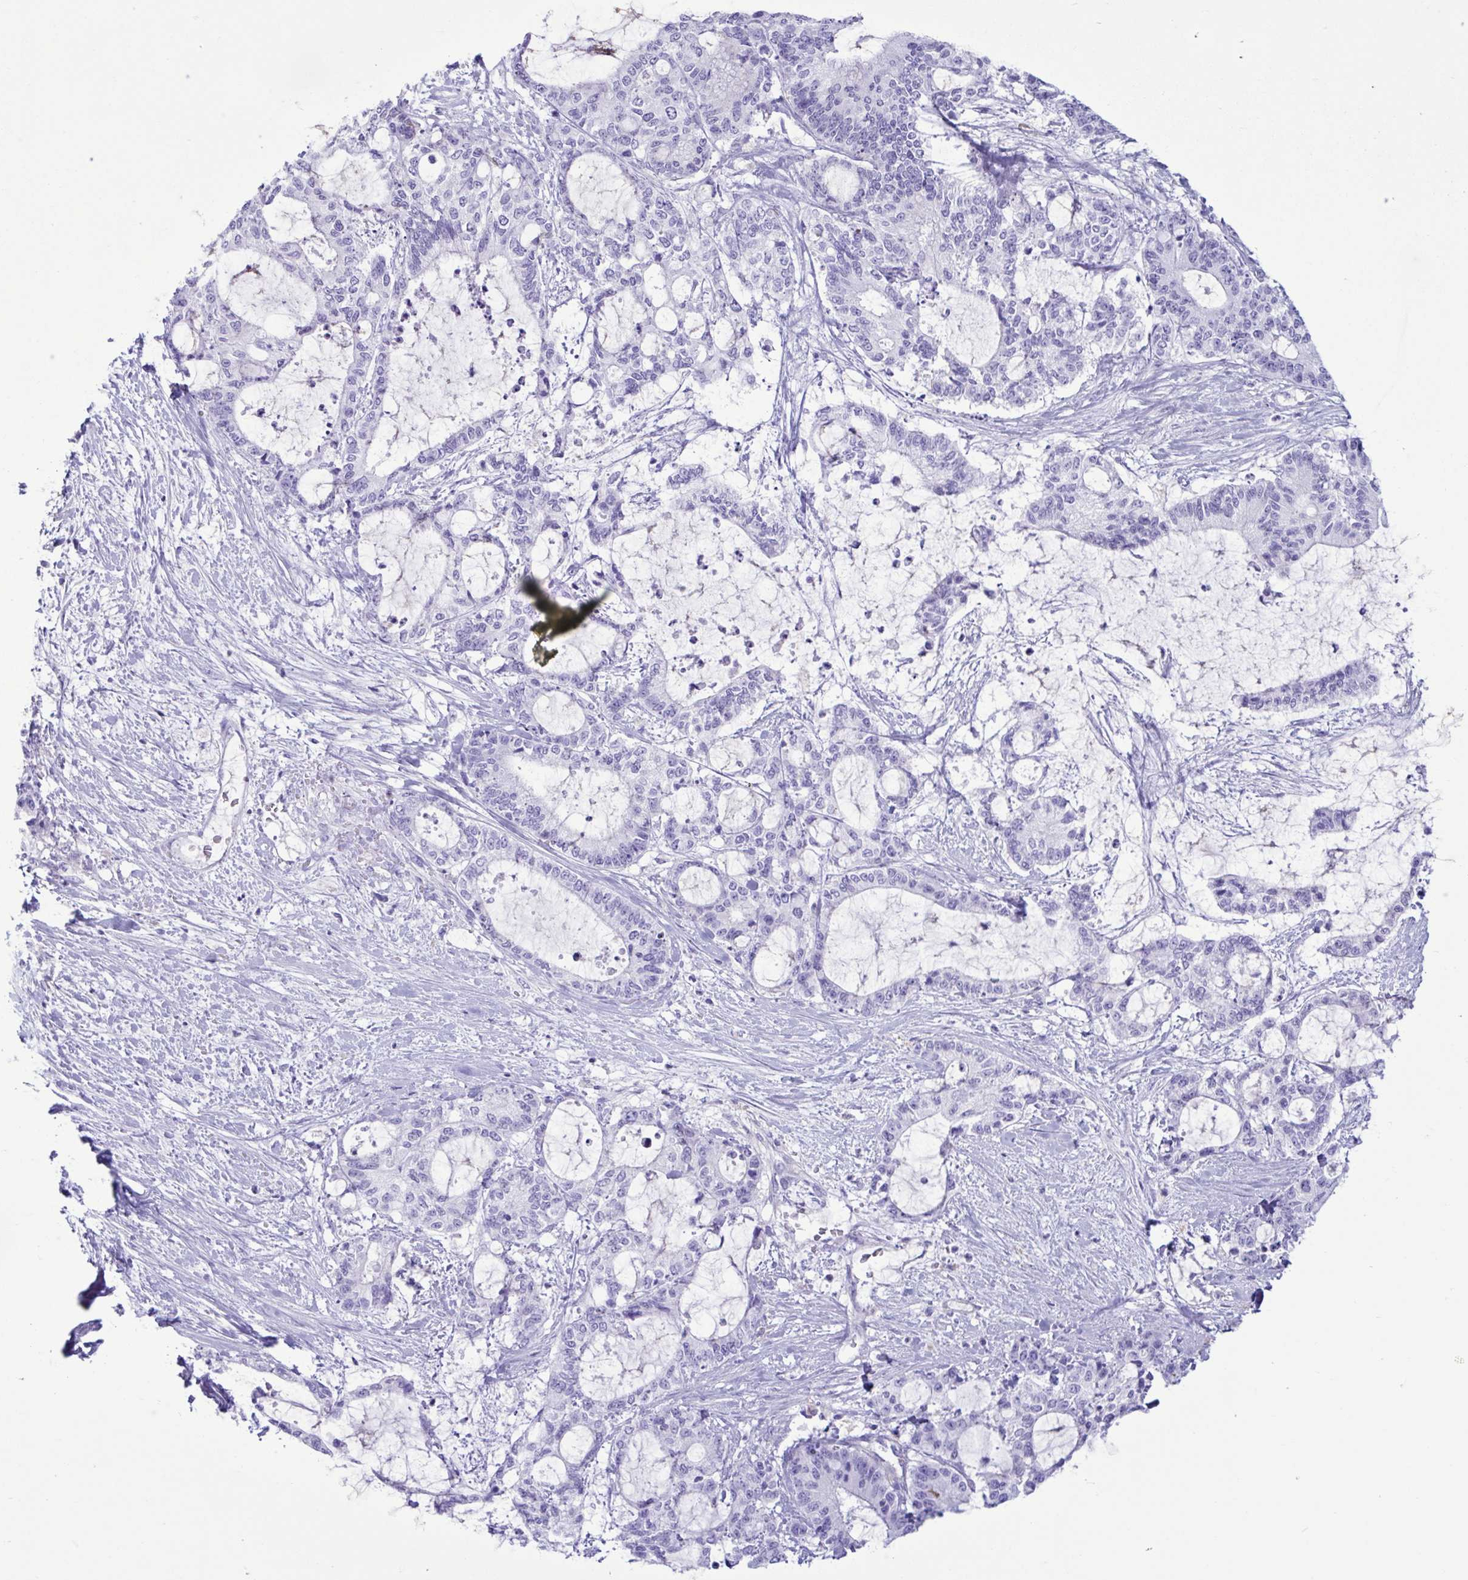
{"staining": {"intensity": "negative", "quantity": "none", "location": "none"}, "tissue": "liver cancer", "cell_type": "Tumor cells", "image_type": "cancer", "snomed": [{"axis": "morphology", "description": "Normal tissue, NOS"}, {"axis": "morphology", "description": "Cholangiocarcinoma"}, {"axis": "topography", "description": "Liver"}, {"axis": "topography", "description": "Peripheral nerve tissue"}], "caption": "The histopathology image demonstrates no staining of tumor cells in cholangiocarcinoma (liver). (IHC, brightfield microscopy, high magnification).", "gene": "XCL1", "patient": {"sex": "female", "age": 73}}